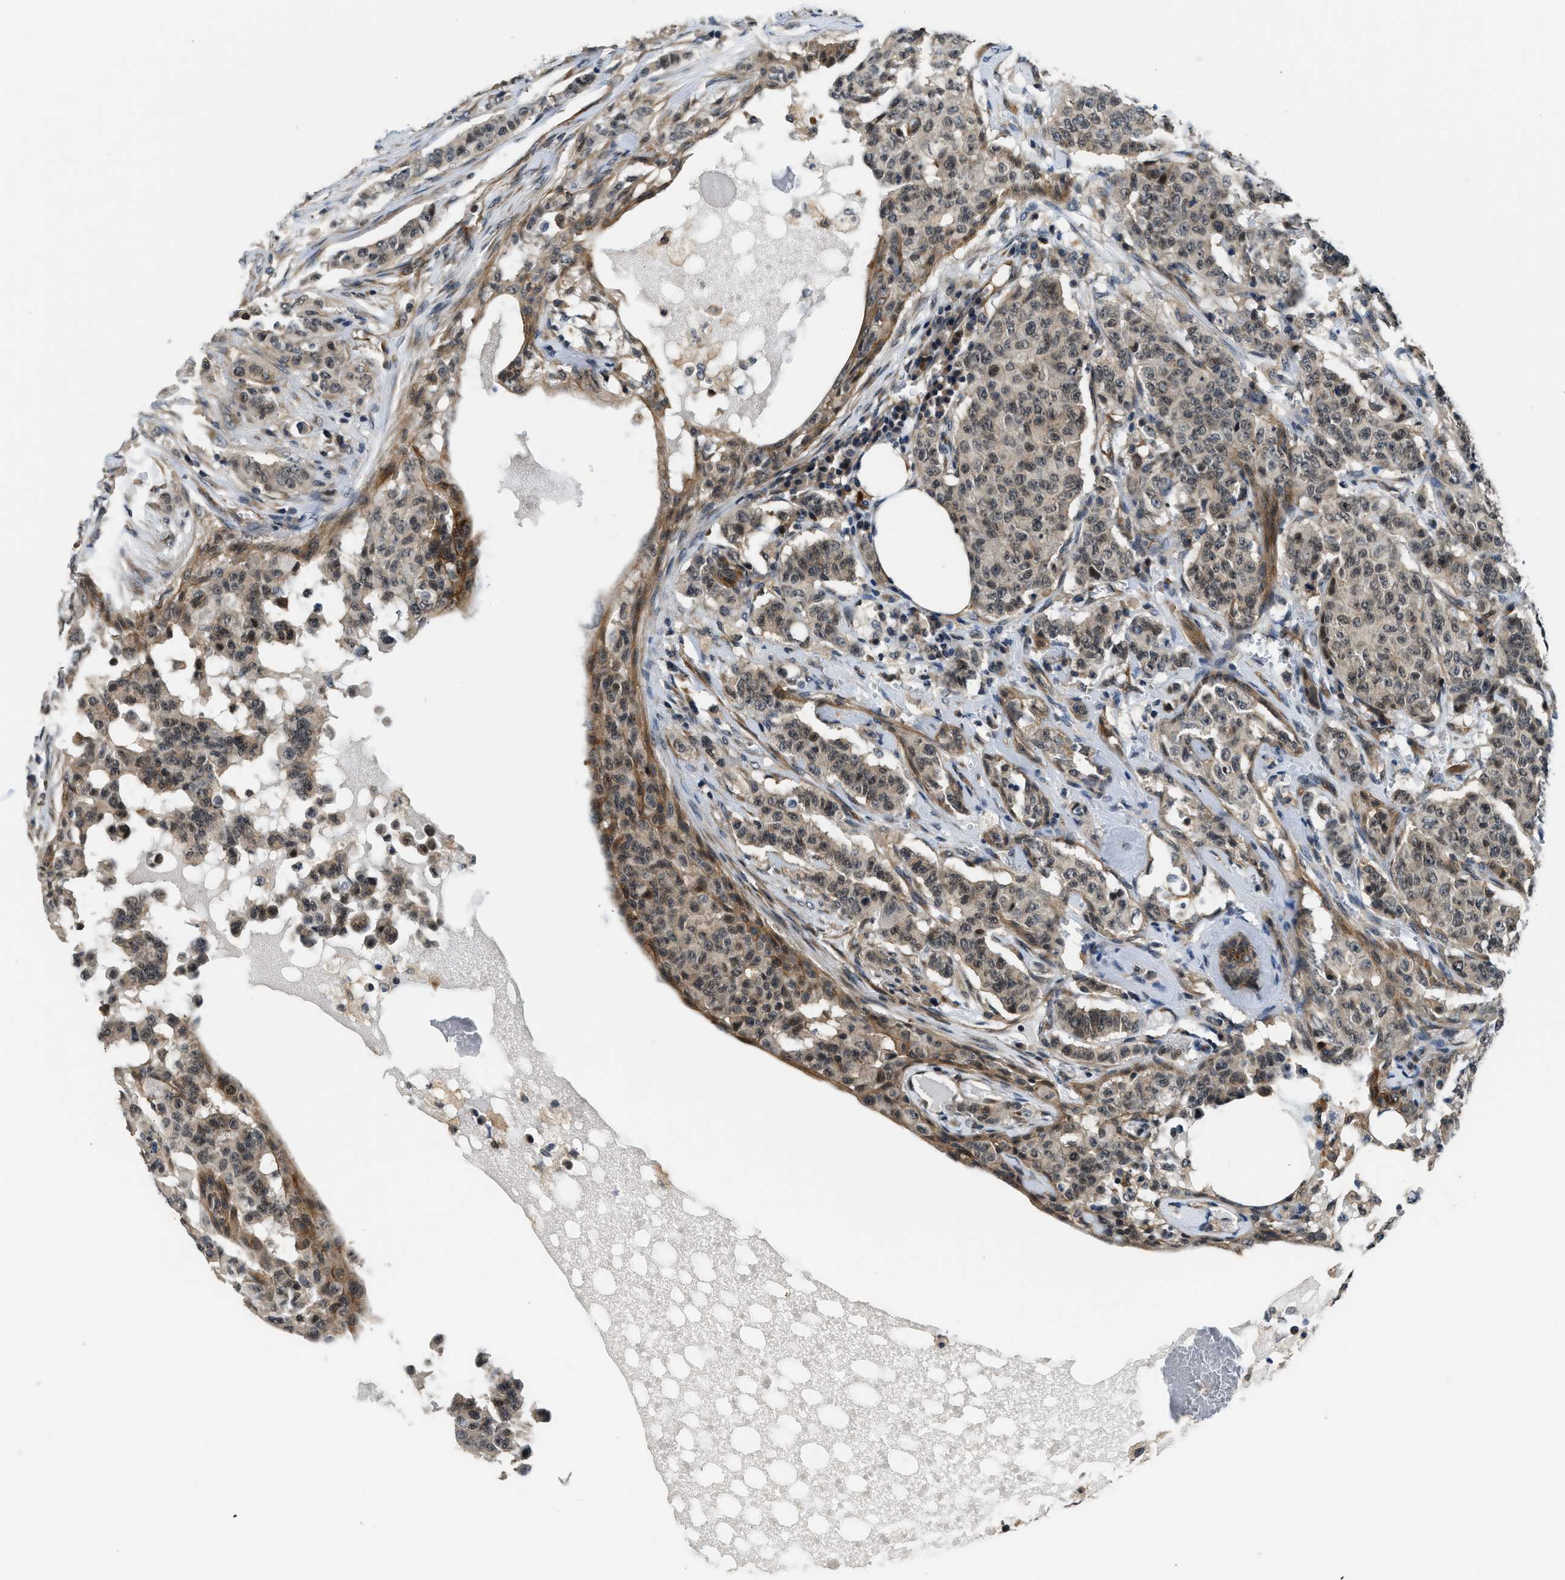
{"staining": {"intensity": "moderate", "quantity": ">75%", "location": "cytoplasmic/membranous,nuclear"}, "tissue": "breast cancer", "cell_type": "Tumor cells", "image_type": "cancer", "snomed": [{"axis": "morphology", "description": "Normal tissue, NOS"}, {"axis": "morphology", "description": "Duct carcinoma"}, {"axis": "topography", "description": "Breast"}], "caption": "Intraductal carcinoma (breast) was stained to show a protein in brown. There is medium levels of moderate cytoplasmic/membranous and nuclear staining in approximately >75% of tumor cells. (DAB IHC with brightfield microscopy, high magnification).", "gene": "MTMR1", "patient": {"sex": "female", "age": 40}}